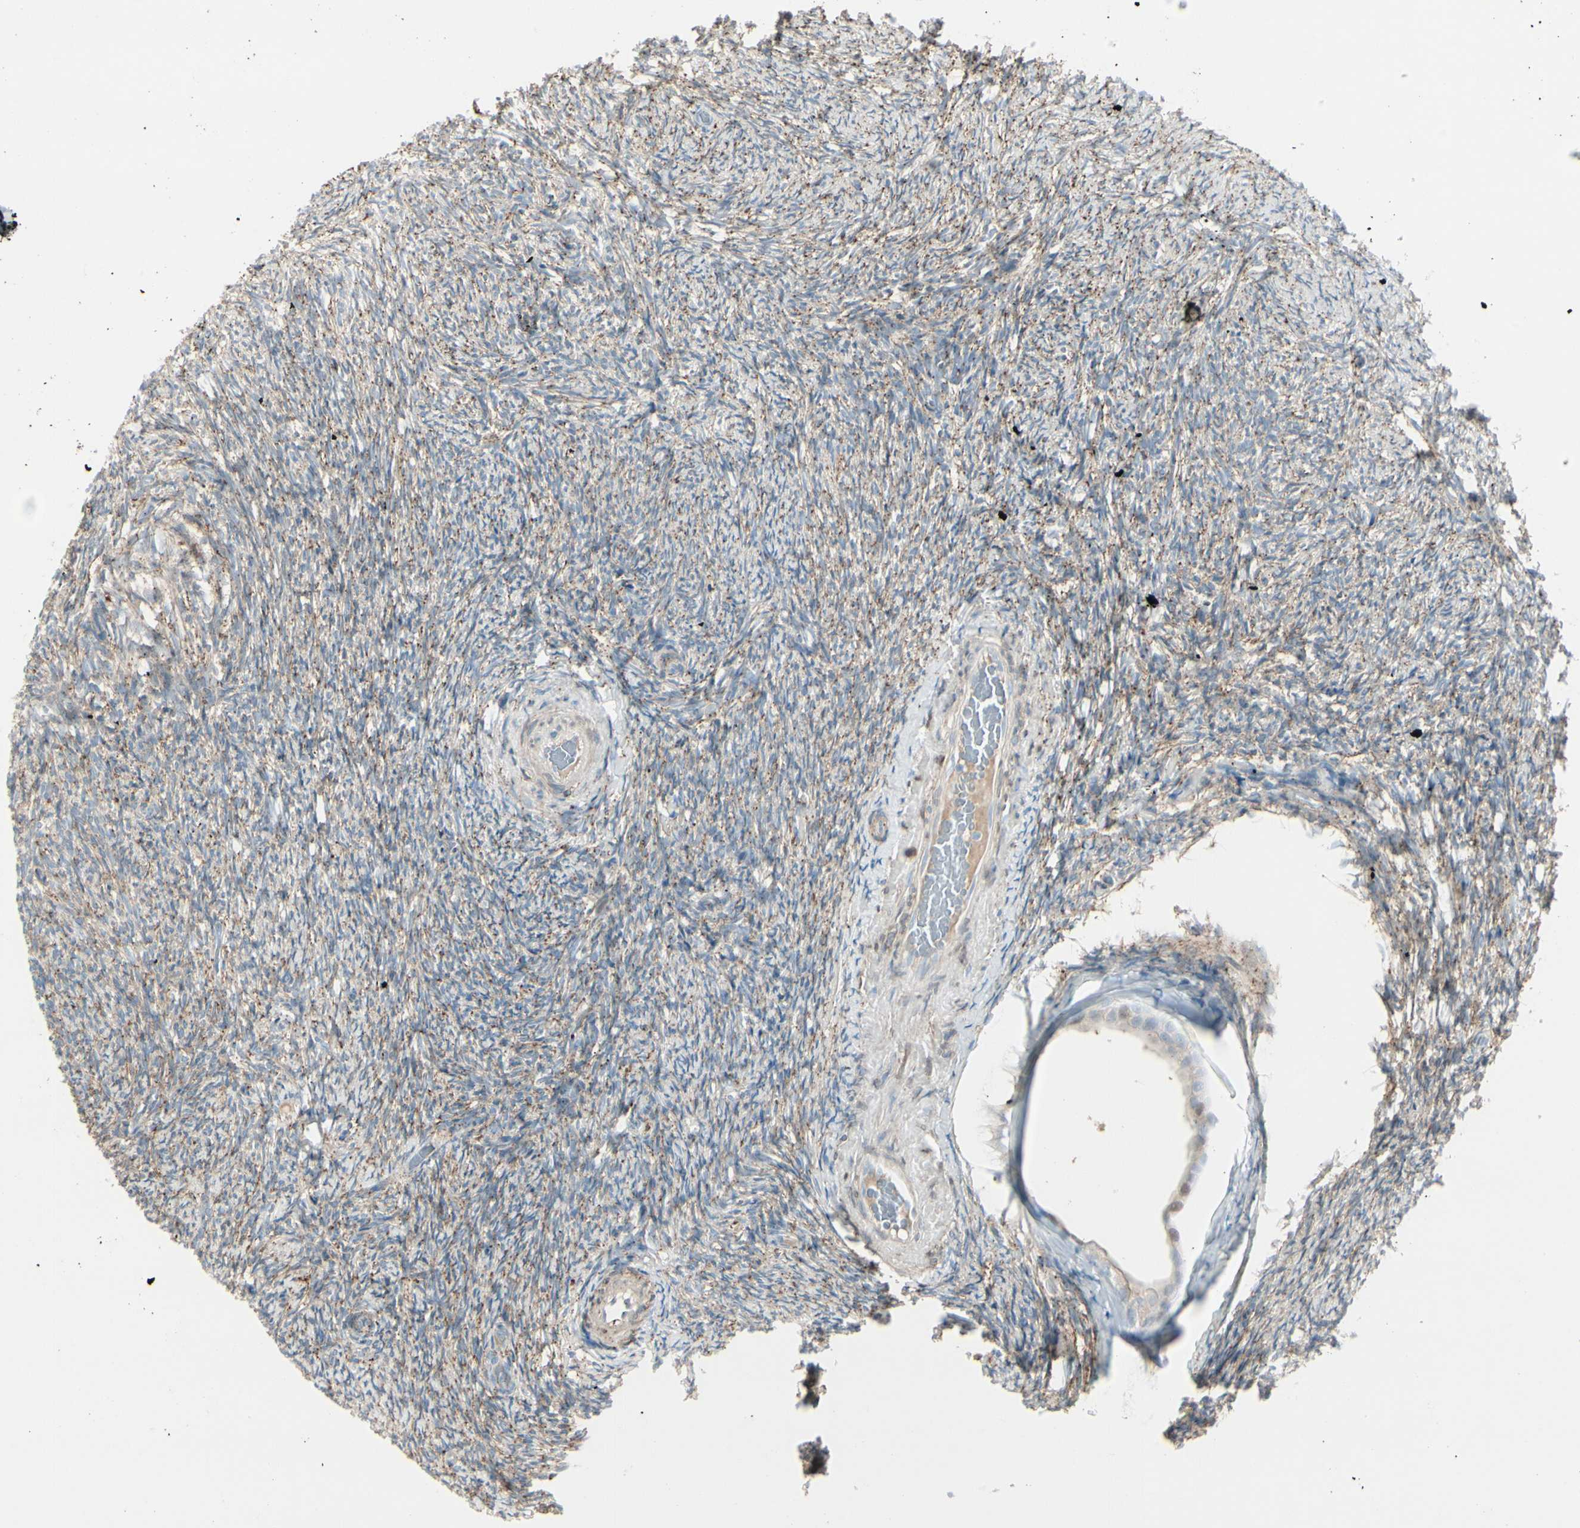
{"staining": {"intensity": "moderate", "quantity": ">75%", "location": "cytoplasmic/membranous"}, "tissue": "ovary", "cell_type": "Follicle cells", "image_type": "normal", "snomed": [{"axis": "morphology", "description": "Normal tissue, NOS"}, {"axis": "topography", "description": "Ovary"}], "caption": "Unremarkable ovary exhibits moderate cytoplasmic/membranous expression in approximately >75% of follicle cells, visualized by immunohistochemistry. The protein is stained brown, and the nuclei are stained in blue (DAB IHC with brightfield microscopy, high magnification).", "gene": "CACNA2D1", "patient": {"sex": "female", "age": 60}}